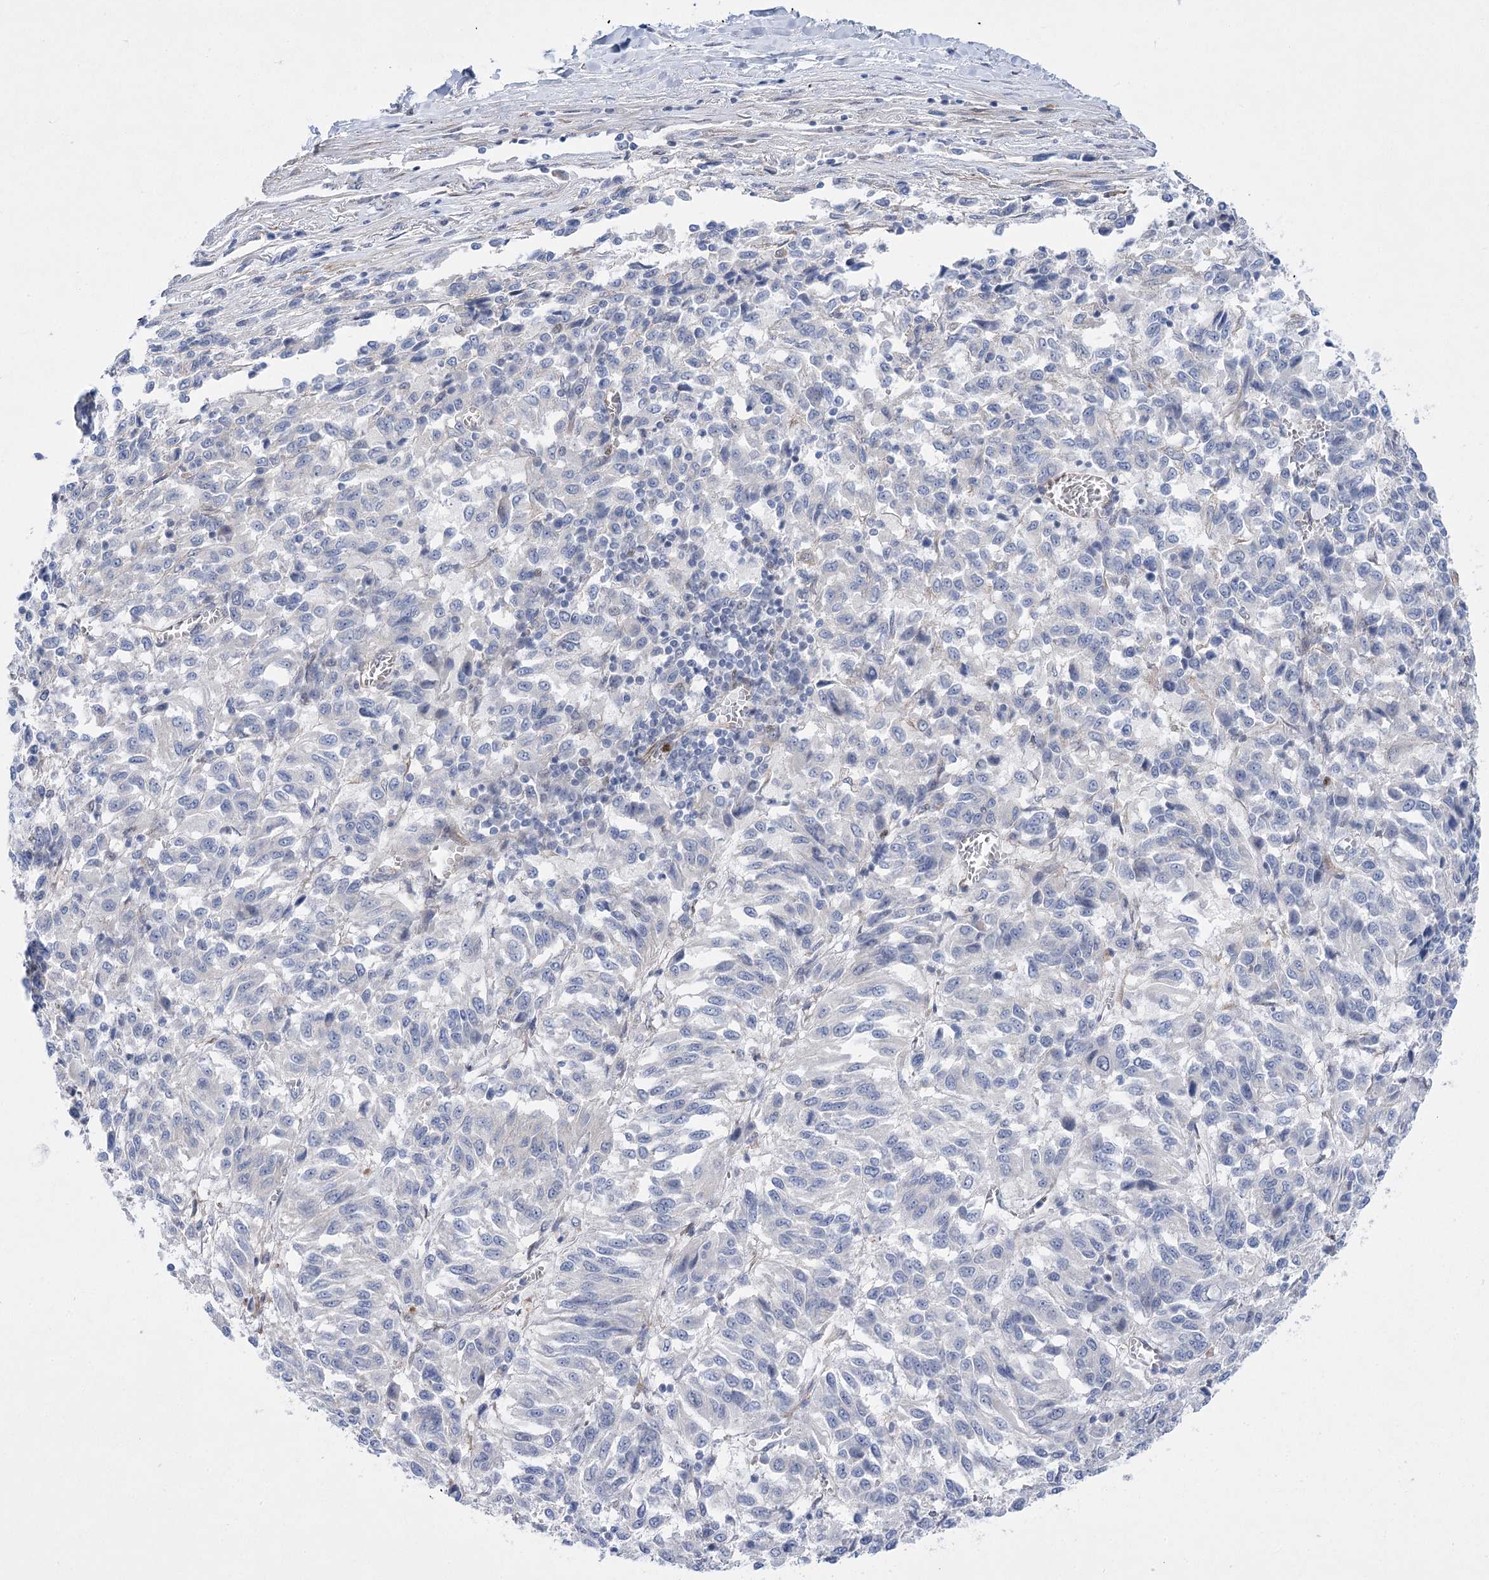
{"staining": {"intensity": "negative", "quantity": "none", "location": "none"}, "tissue": "melanoma", "cell_type": "Tumor cells", "image_type": "cancer", "snomed": [{"axis": "morphology", "description": "Malignant melanoma, Metastatic site"}, {"axis": "topography", "description": "Lung"}], "caption": "Tumor cells are negative for protein expression in human malignant melanoma (metastatic site).", "gene": "THAP6", "patient": {"sex": "male", "age": 64}}